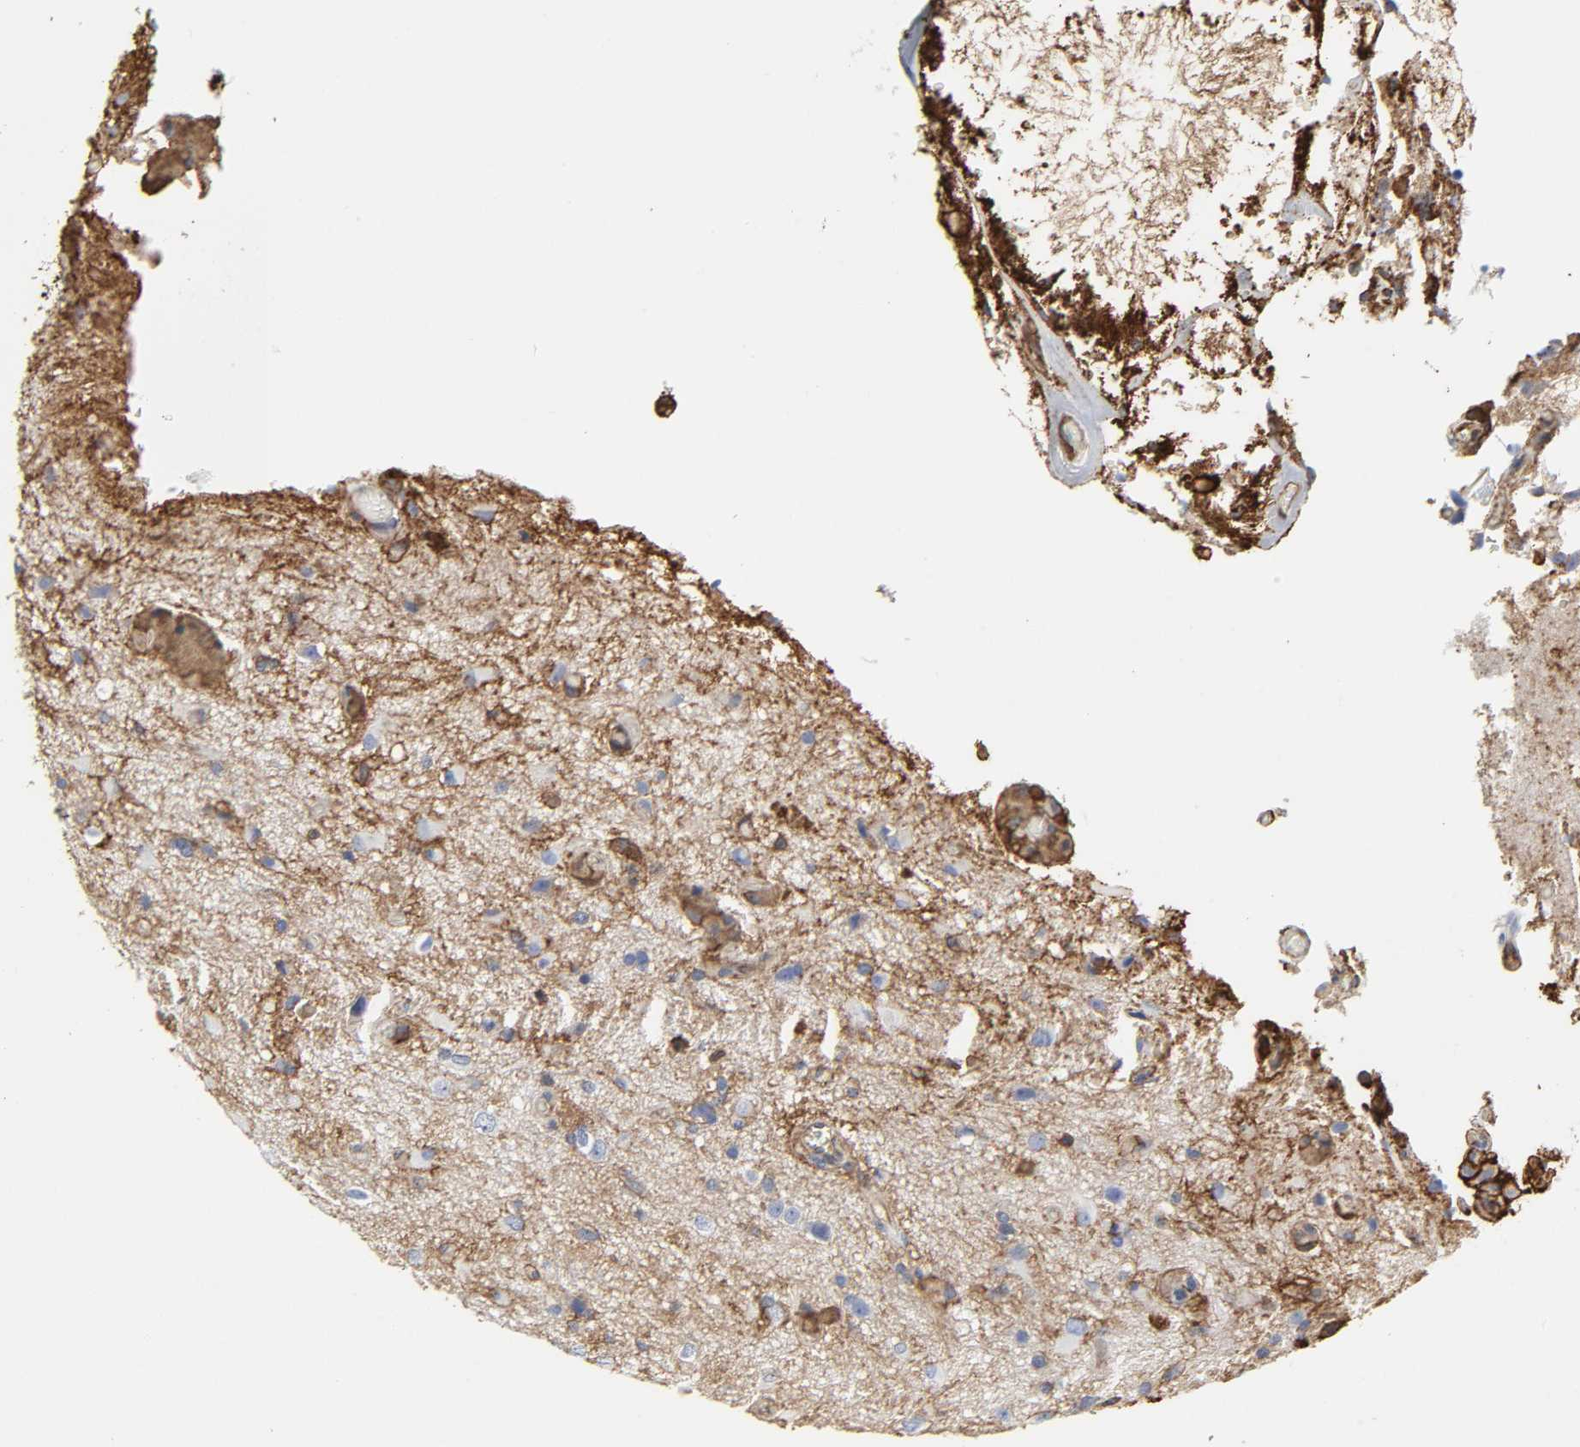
{"staining": {"intensity": "moderate", "quantity": "<25%", "location": "cytoplasmic/membranous"}, "tissue": "glioma", "cell_type": "Tumor cells", "image_type": "cancer", "snomed": [{"axis": "morphology", "description": "Glioma, malignant, High grade"}, {"axis": "topography", "description": "Brain"}], "caption": "A low amount of moderate cytoplasmic/membranous expression is appreciated in approximately <25% of tumor cells in glioma tissue.", "gene": "ANXA2", "patient": {"sex": "male", "age": 47}}